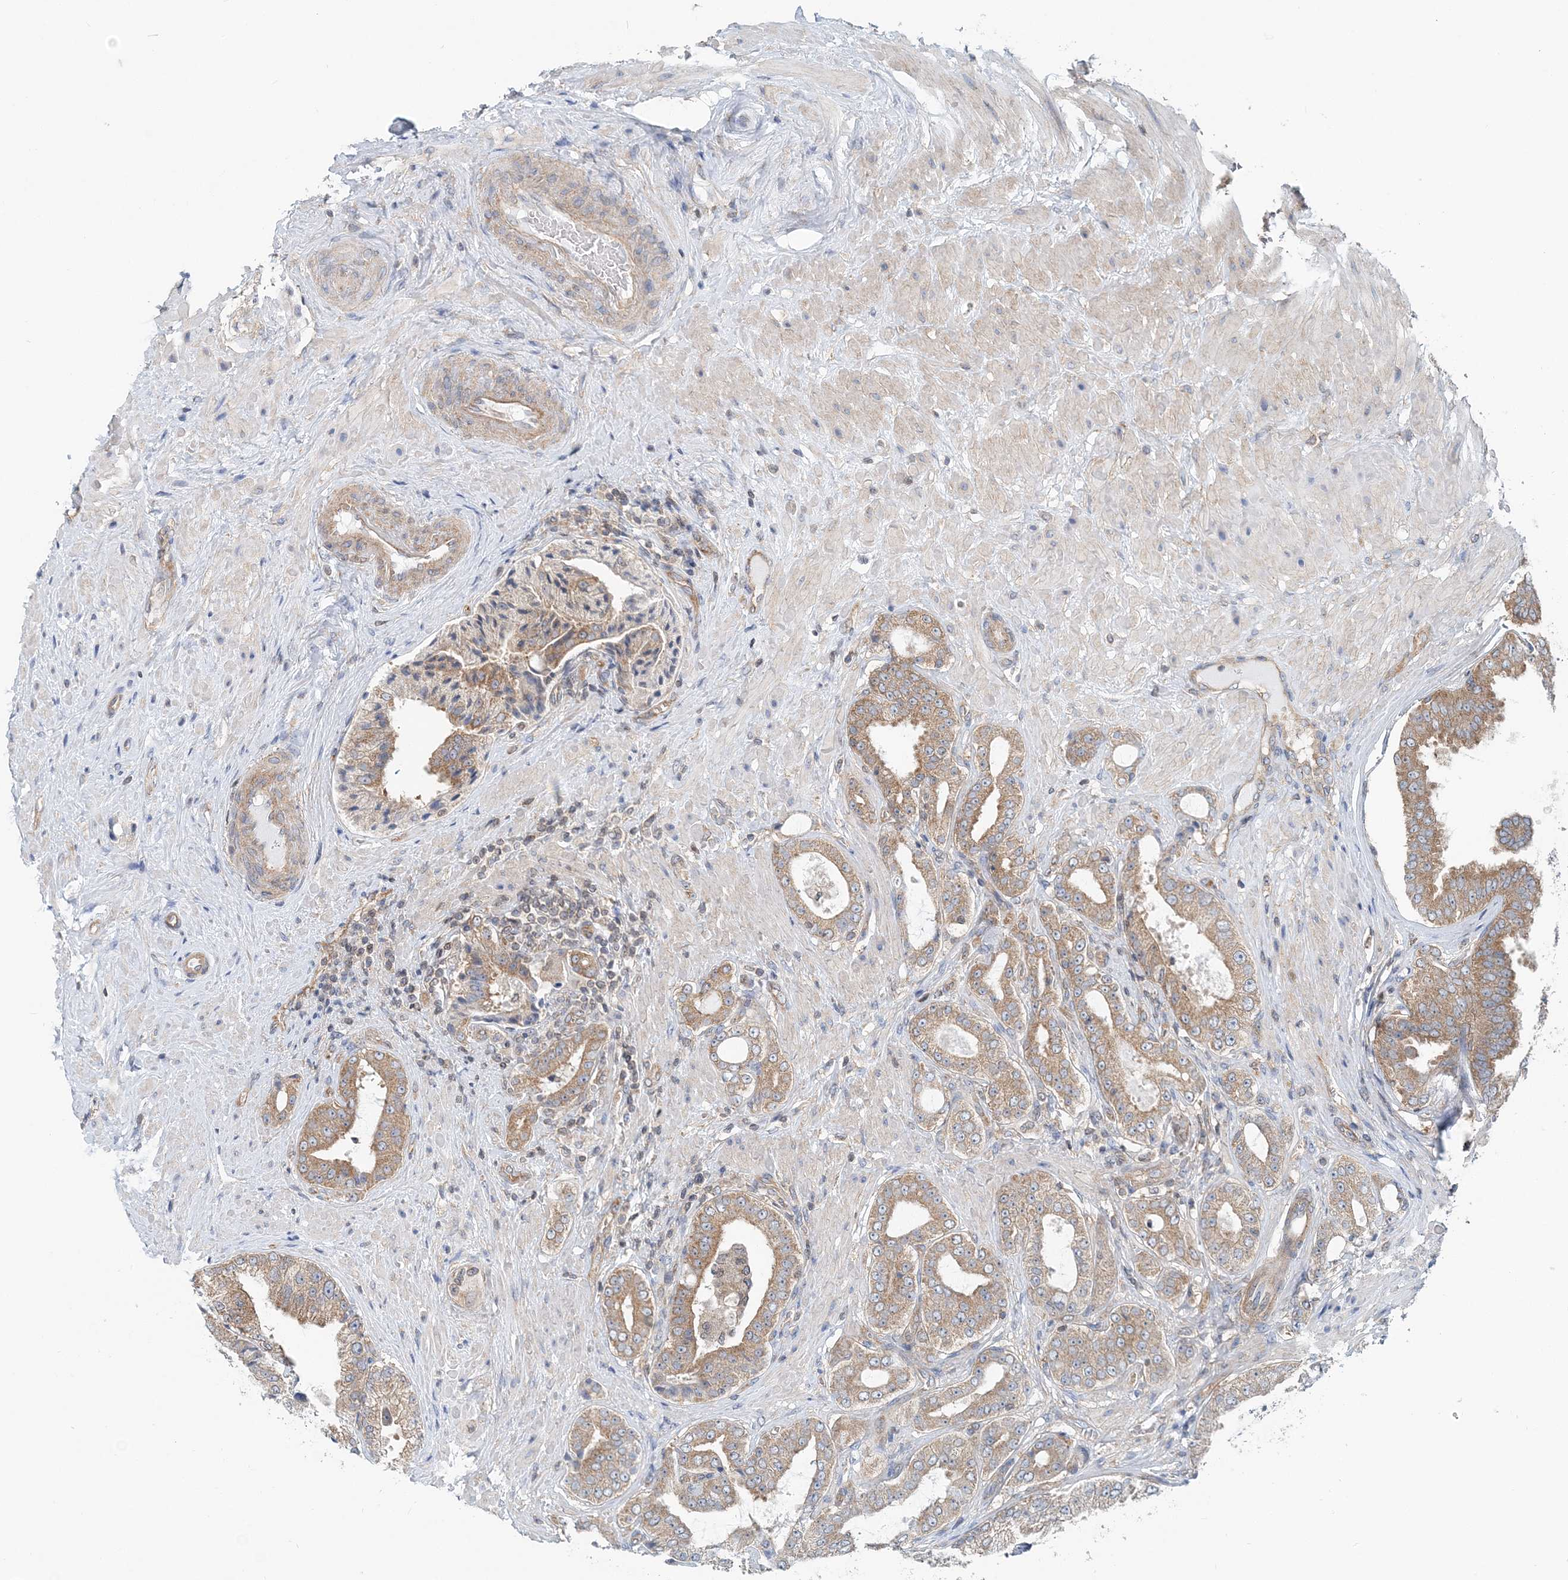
{"staining": {"intensity": "moderate", "quantity": ">75%", "location": "cytoplasmic/membranous"}, "tissue": "prostate cancer", "cell_type": "Tumor cells", "image_type": "cancer", "snomed": [{"axis": "morphology", "description": "Adenocarcinoma, Low grade"}, {"axis": "topography", "description": "Prostate"}], "caption": "Protein staining of adenocarcinoma (low-grade) (prostate) tissue reveals moderate cytoplasmic/membranous expression in approximately >75% of tumor cells.", "gene": "MOB4", "patient": {"sex": "male", "age": 63}}